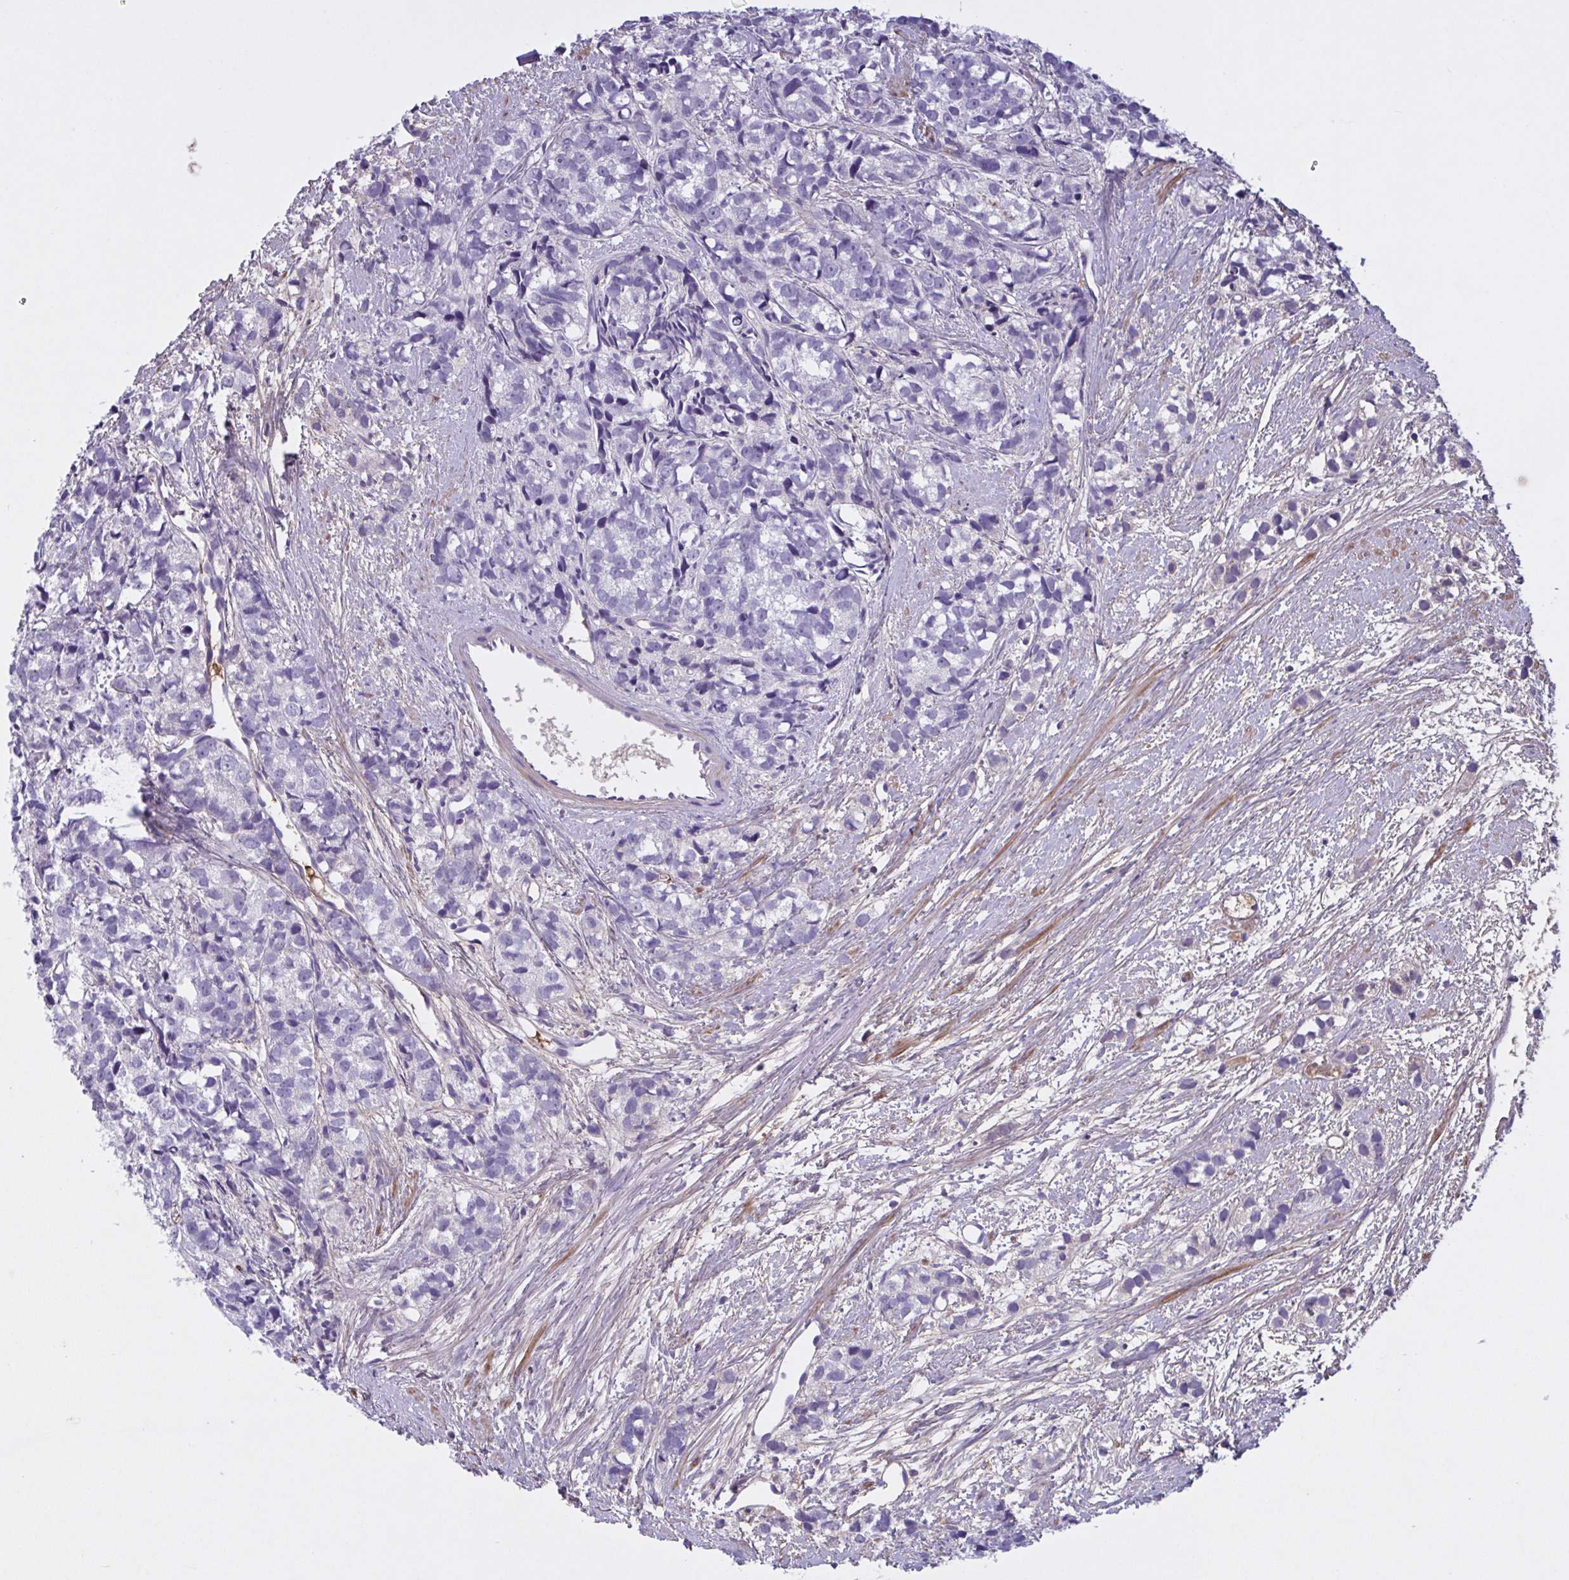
{"staining": {"intensity": "negative", "quantity": "none", "location": "none"}, "tissue": "prostate cancer", "cell_type": "Tumor cells", "image_type": "cancer", "snomed": [{"axis": "morphology", "description": "Adenocarcinoma, High grade"}, {"axis": "topography", "description": "Prostate"}], "caption": "Human high-grade adenocarcinoma (prostate) stained for a protein using IHC reveals no expression in tumor cells.", "gene": "F13B", "patient": {"sex": "male", "age": 77}}